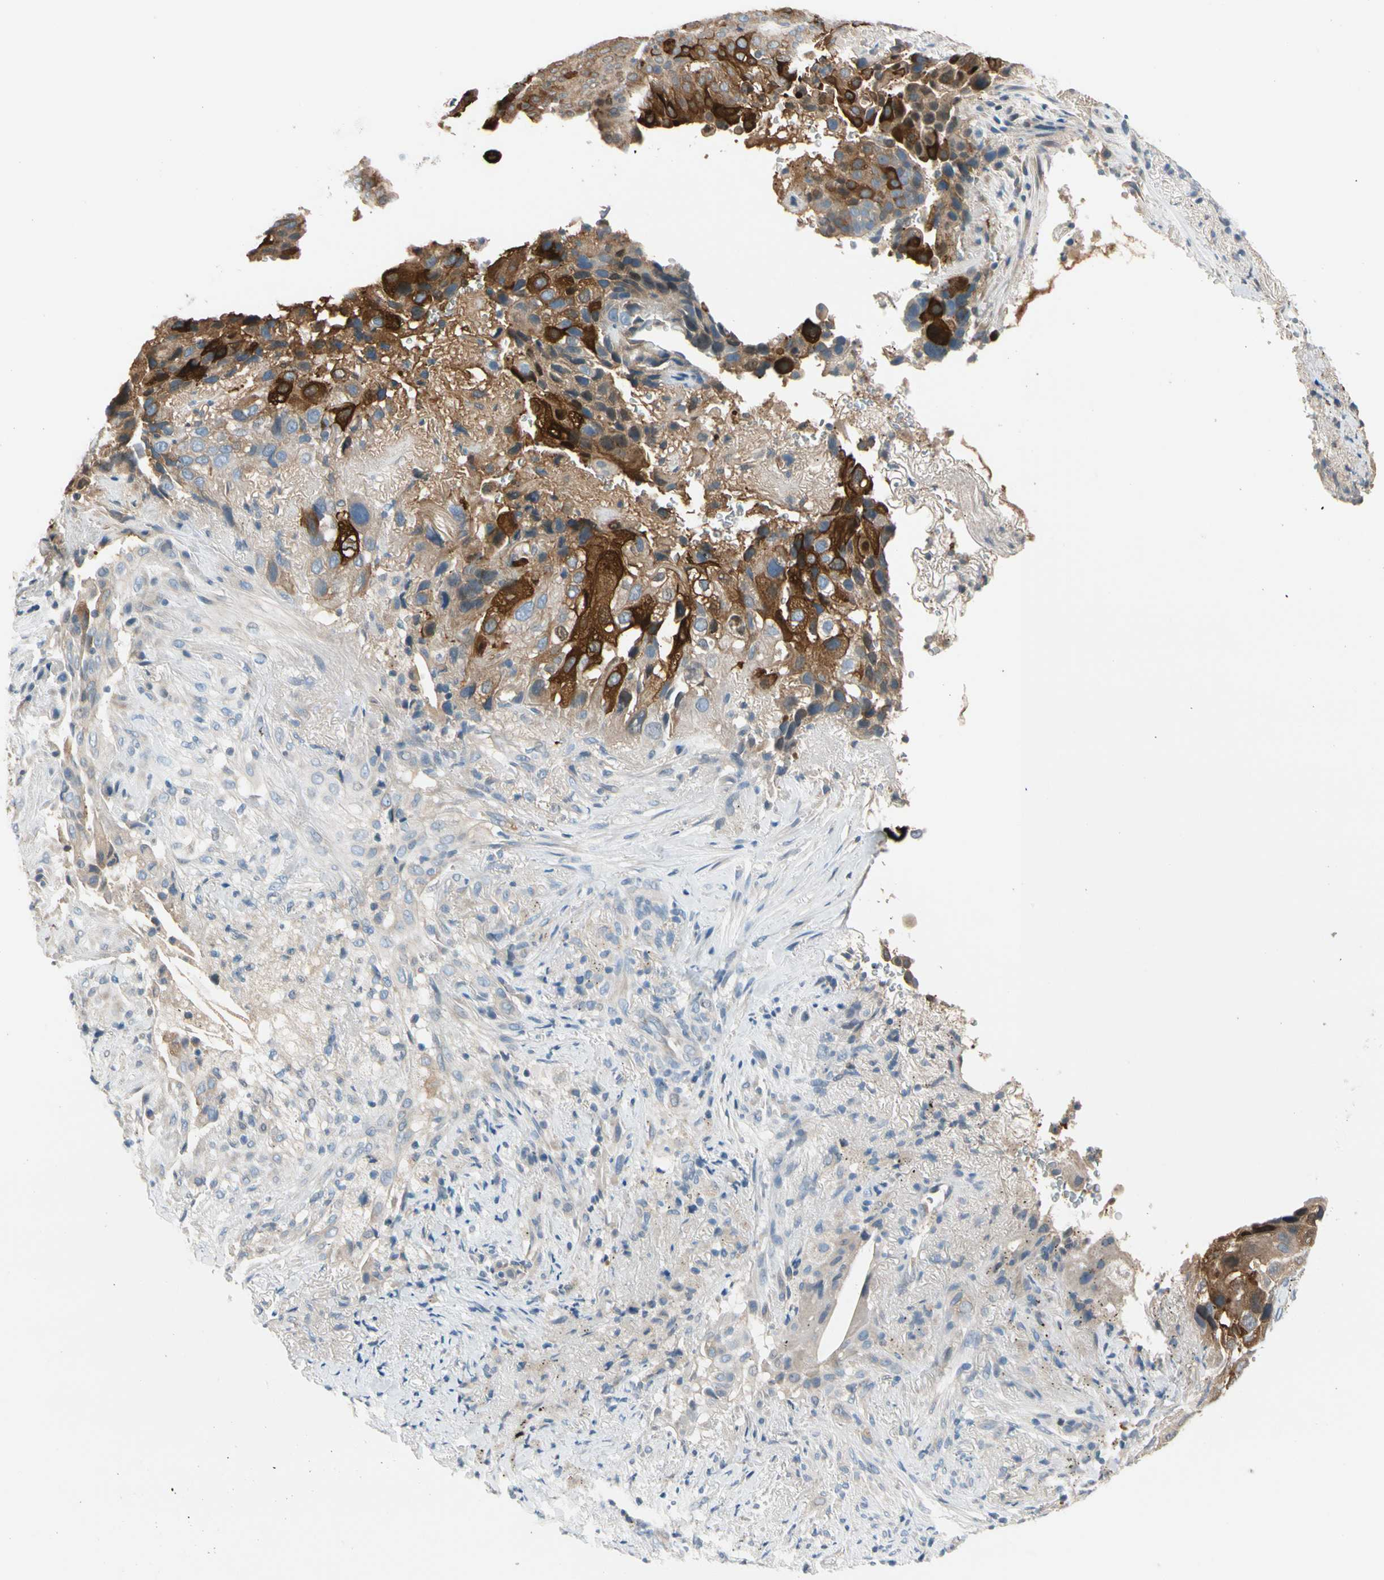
{"staining": {"intensity": "strong", "quantity": ">75%", "location": "cytoplasmic/membranous"}, "tissue": "lung cancer", "cell_type": "Tumor cells", "image_type": "cancer", "snomed": [{"axis": "morphology", "description": "Squamous cell carcinoma, NOS"}, {"axis": "topography", "description": "Lung"}], "caption": "Lung cancer stained with DAB immunohistochemistry (IHC) reveals high levels of strong cytoplasmic/membranous positivity in approximately >75% of tumor cells.", "gene": "STK40", "patient": {"sex": "male", "age": 54}}